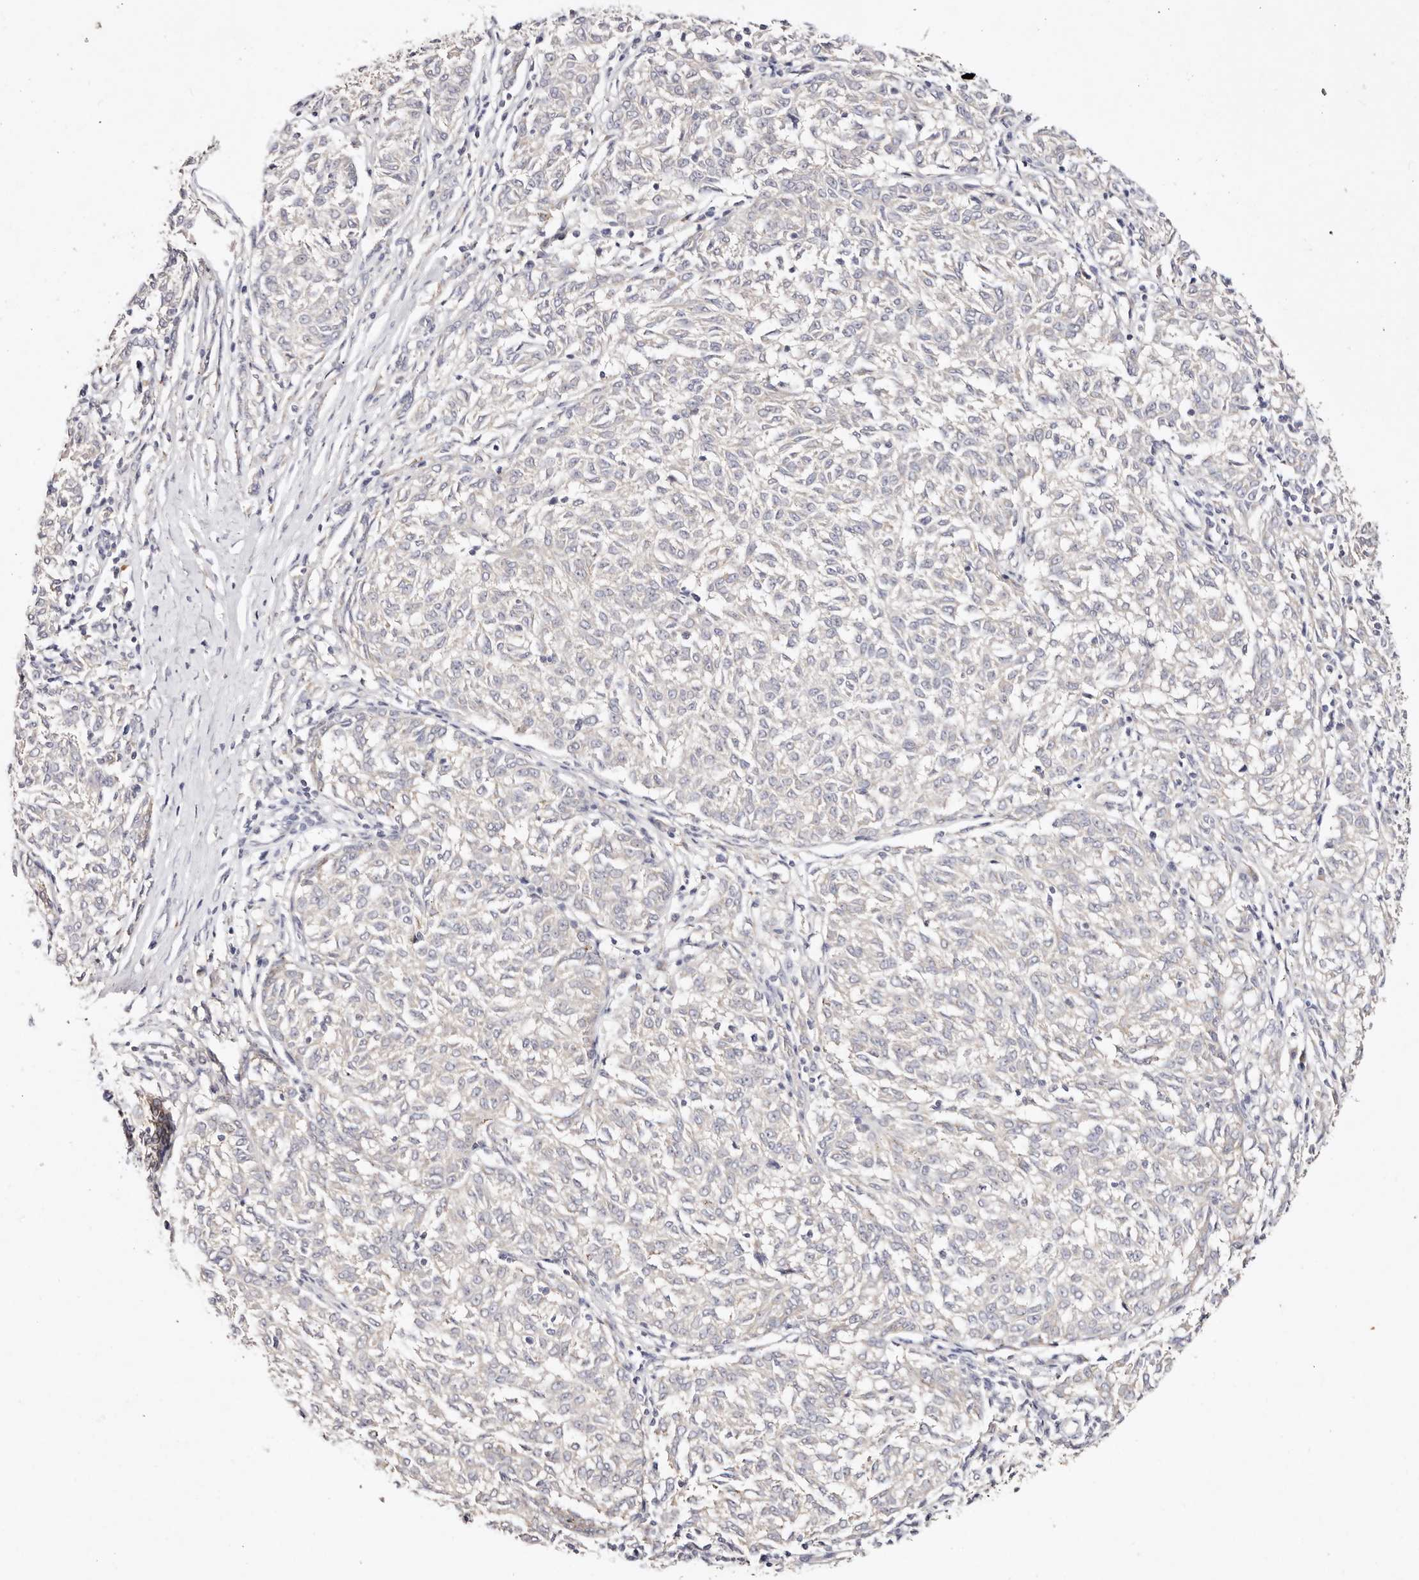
{"staining": {"intensity": "negative", "quantity": "none", "location": "none"}, "tissue": "melanoma", "cell_type": "Tumor cells", "image_type": "cancer", "snomed": [{"axis": "morphology", "description": "Malignant melanoma, NOS"}, {"axis": "topography", "description": "Skin"}], "caption": "DAB immunohistochemical staining of human melanoma shows no significant staining in tumor cells.", "gene": "VIPAS39", "patient": {"sex": "female", "age": 72}}